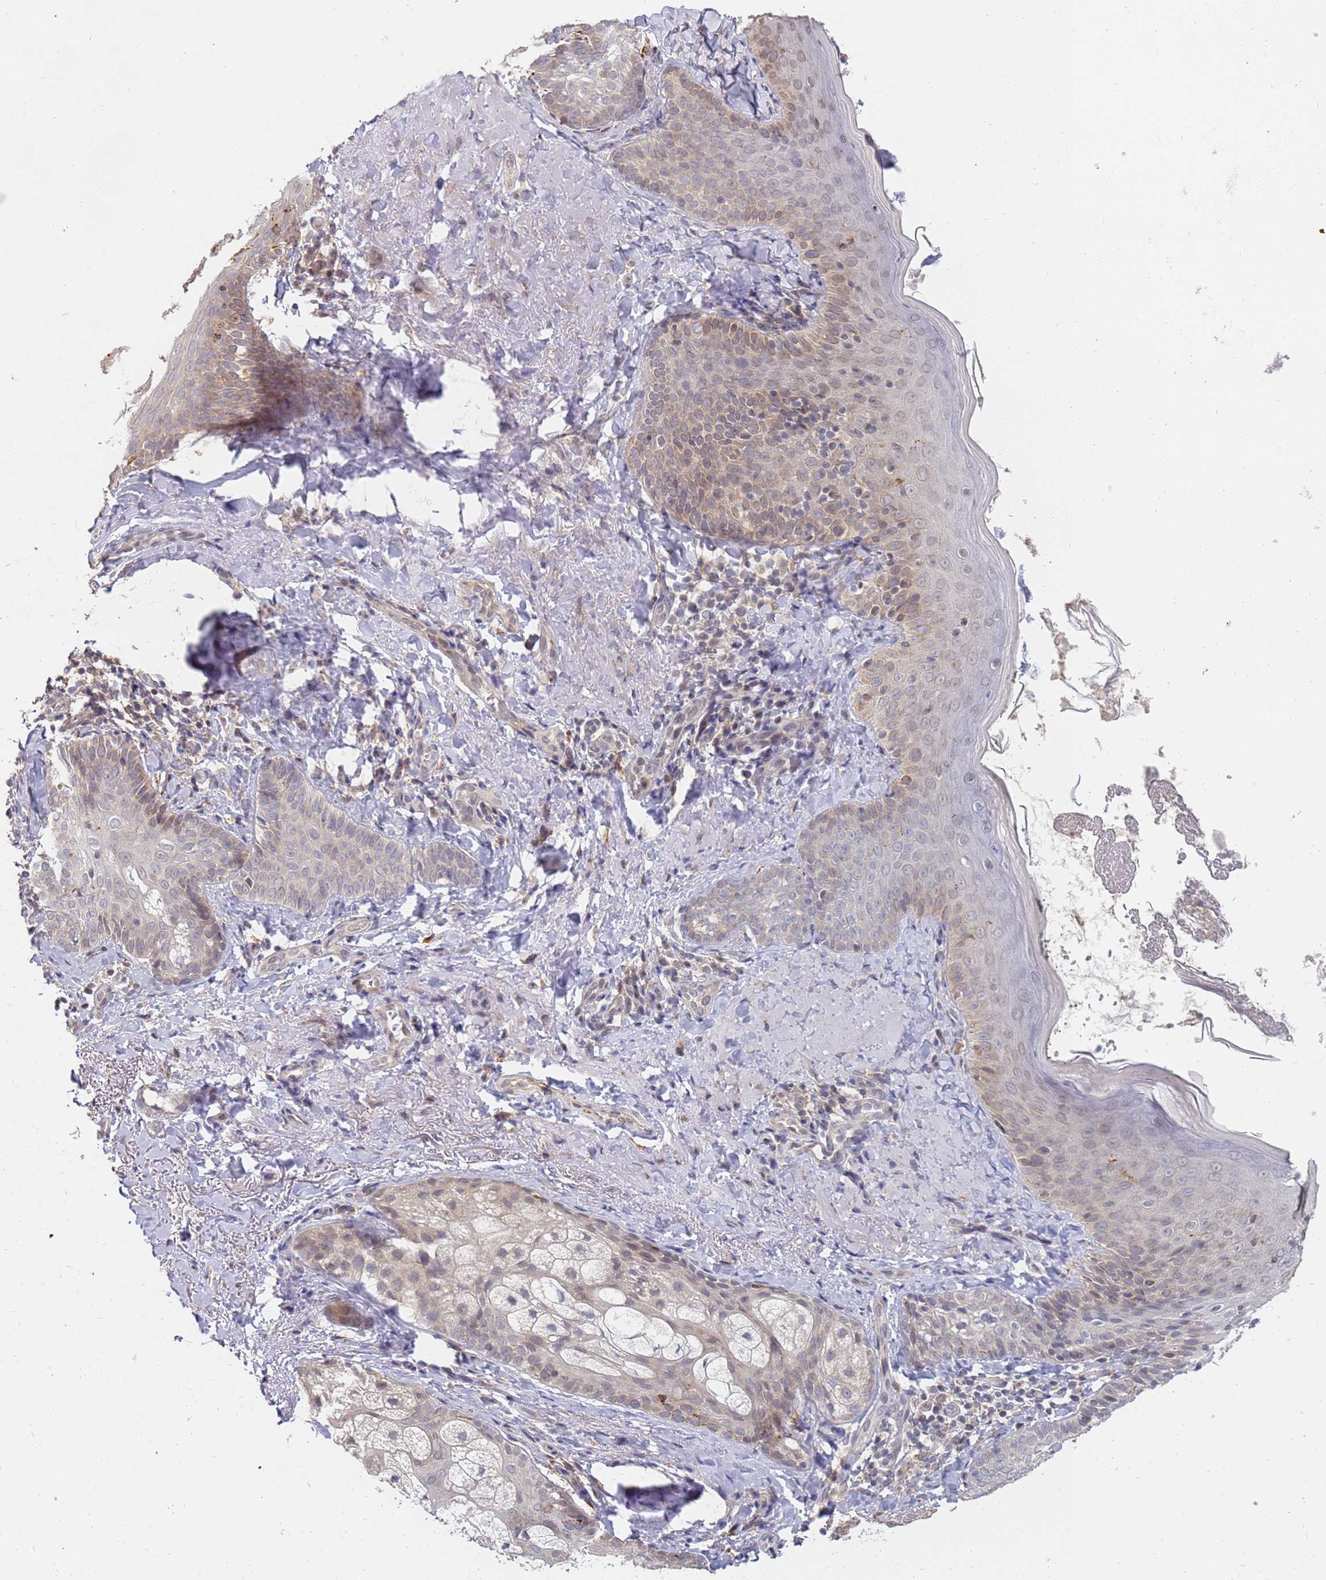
{"staining": {"intensity": "moderate", "quantity": ">75%", "location": "cytoplasmic/membranous"}, "tissue": "skin", "cell_type": "Fibroblasts", "image_type": "normal", "snomed": [{"axis": "morphology", "description": "Normal tissue, NOS"}, {"axis": "topography", "description": "Skin"}], "caption": "A brown stain shows moderate cytoplasmic/membranous positivity of a protein in fibroblasts of benign human skin. The staining was performed using DAB (3,3'-diaminobenzidine) to visualize the protein expression in brown, while the nuclei were stained in blue with hematoxylin (Magnification: 20x).", "gene": "VRK2", "patient": {"sex": "male", "age": 57}}